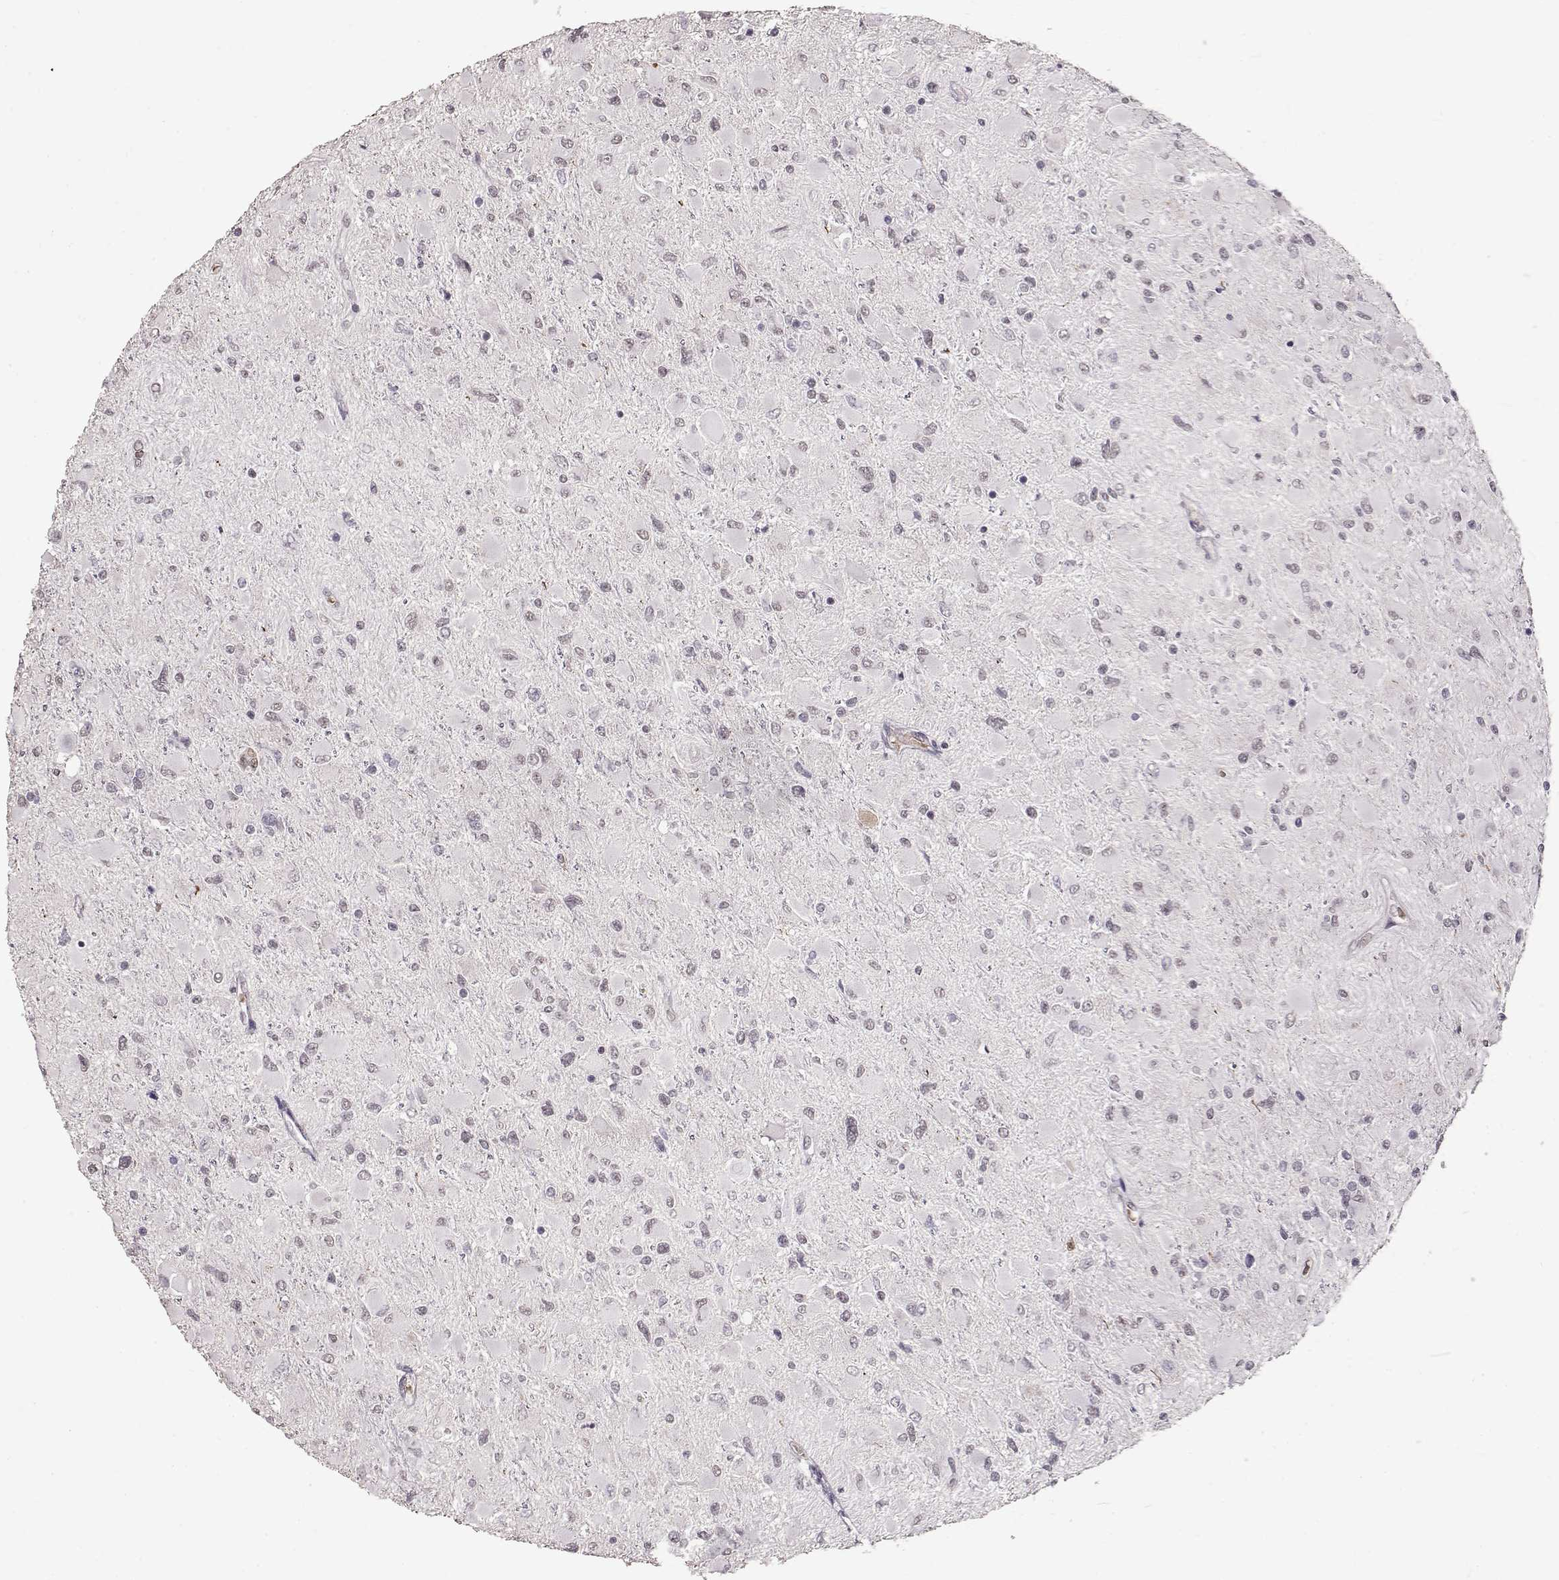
{"staining": {"intensity": "negative", "quantity": "none", "location": "none"}, "tissue": "glioma", "cell_type": "Tumor cells", "image_type": "cancer", "snomed": [{"axis": "morphology", "description": "Glioma, malignant, High grade"}, {"axis": "topography", "description": "Cerebral cortex"}], "caption": "Tumor cells show no significant protein positivity in high-grade glioma (malignant).", "gene": "PCP4", "patient": {"sex": "female", "age": 36}}